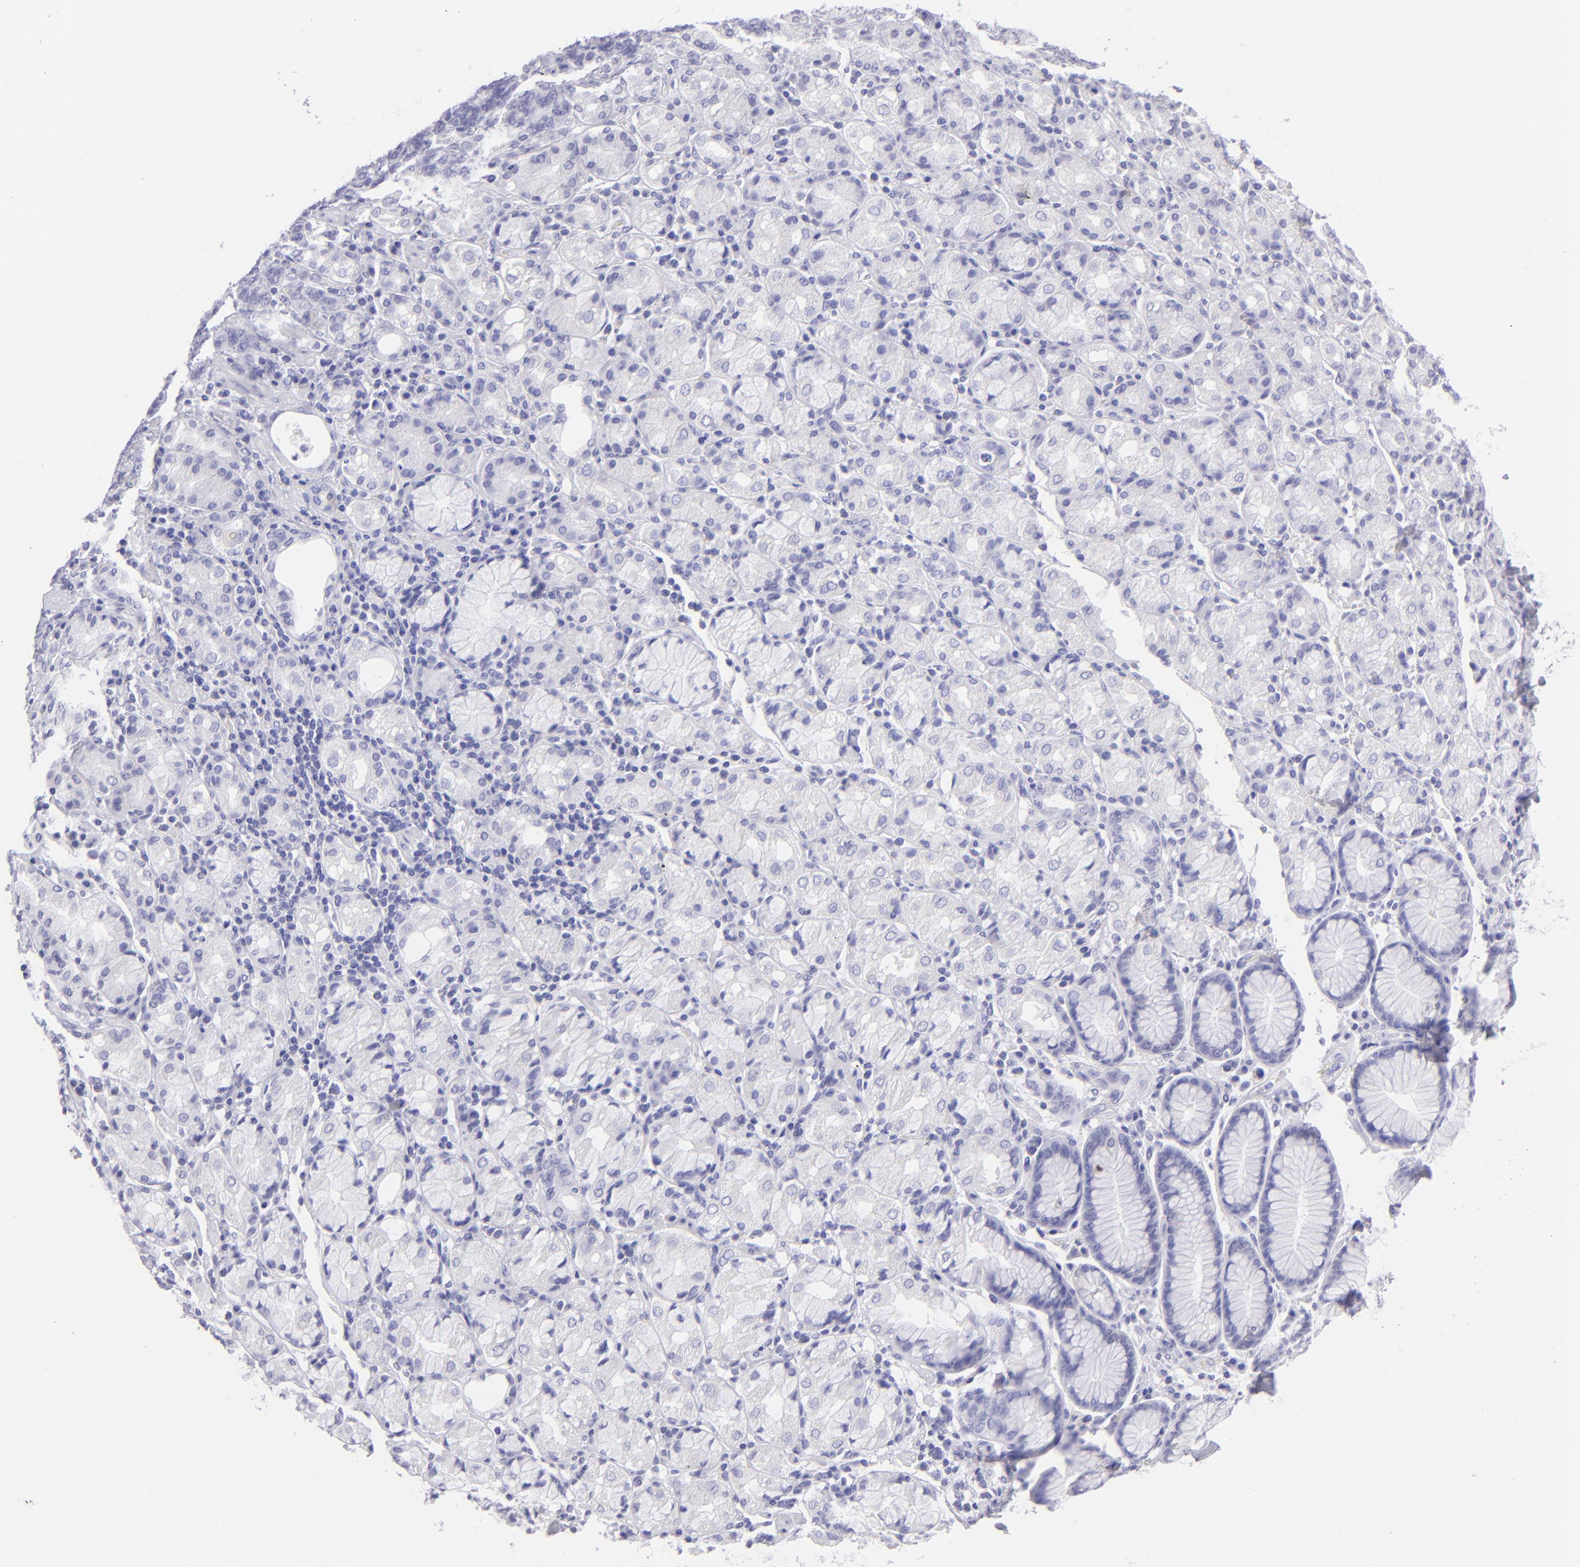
{"staining": {"intensity": "negative", "quantity": "none", "location": "none"}, "tissue": "stomach cancer", "cell_type": "Tumor cells", "image_type": "cancer", "snomed": [{"axis": "morphology", "description": "Adenocarcinoma, NOS"}, {"axis": "topography", "description": "Stomach, upper"}], "caption": "IHC photomicrograph of neoplastic tissue: human adenocarcinoma (stomach) stained with DAB (3,3'-diaminobenzidine) displays no significant protein expression in tumor cells.", "gene": "SLC1A3", "patient": {"sex": "male", "age": 71}}